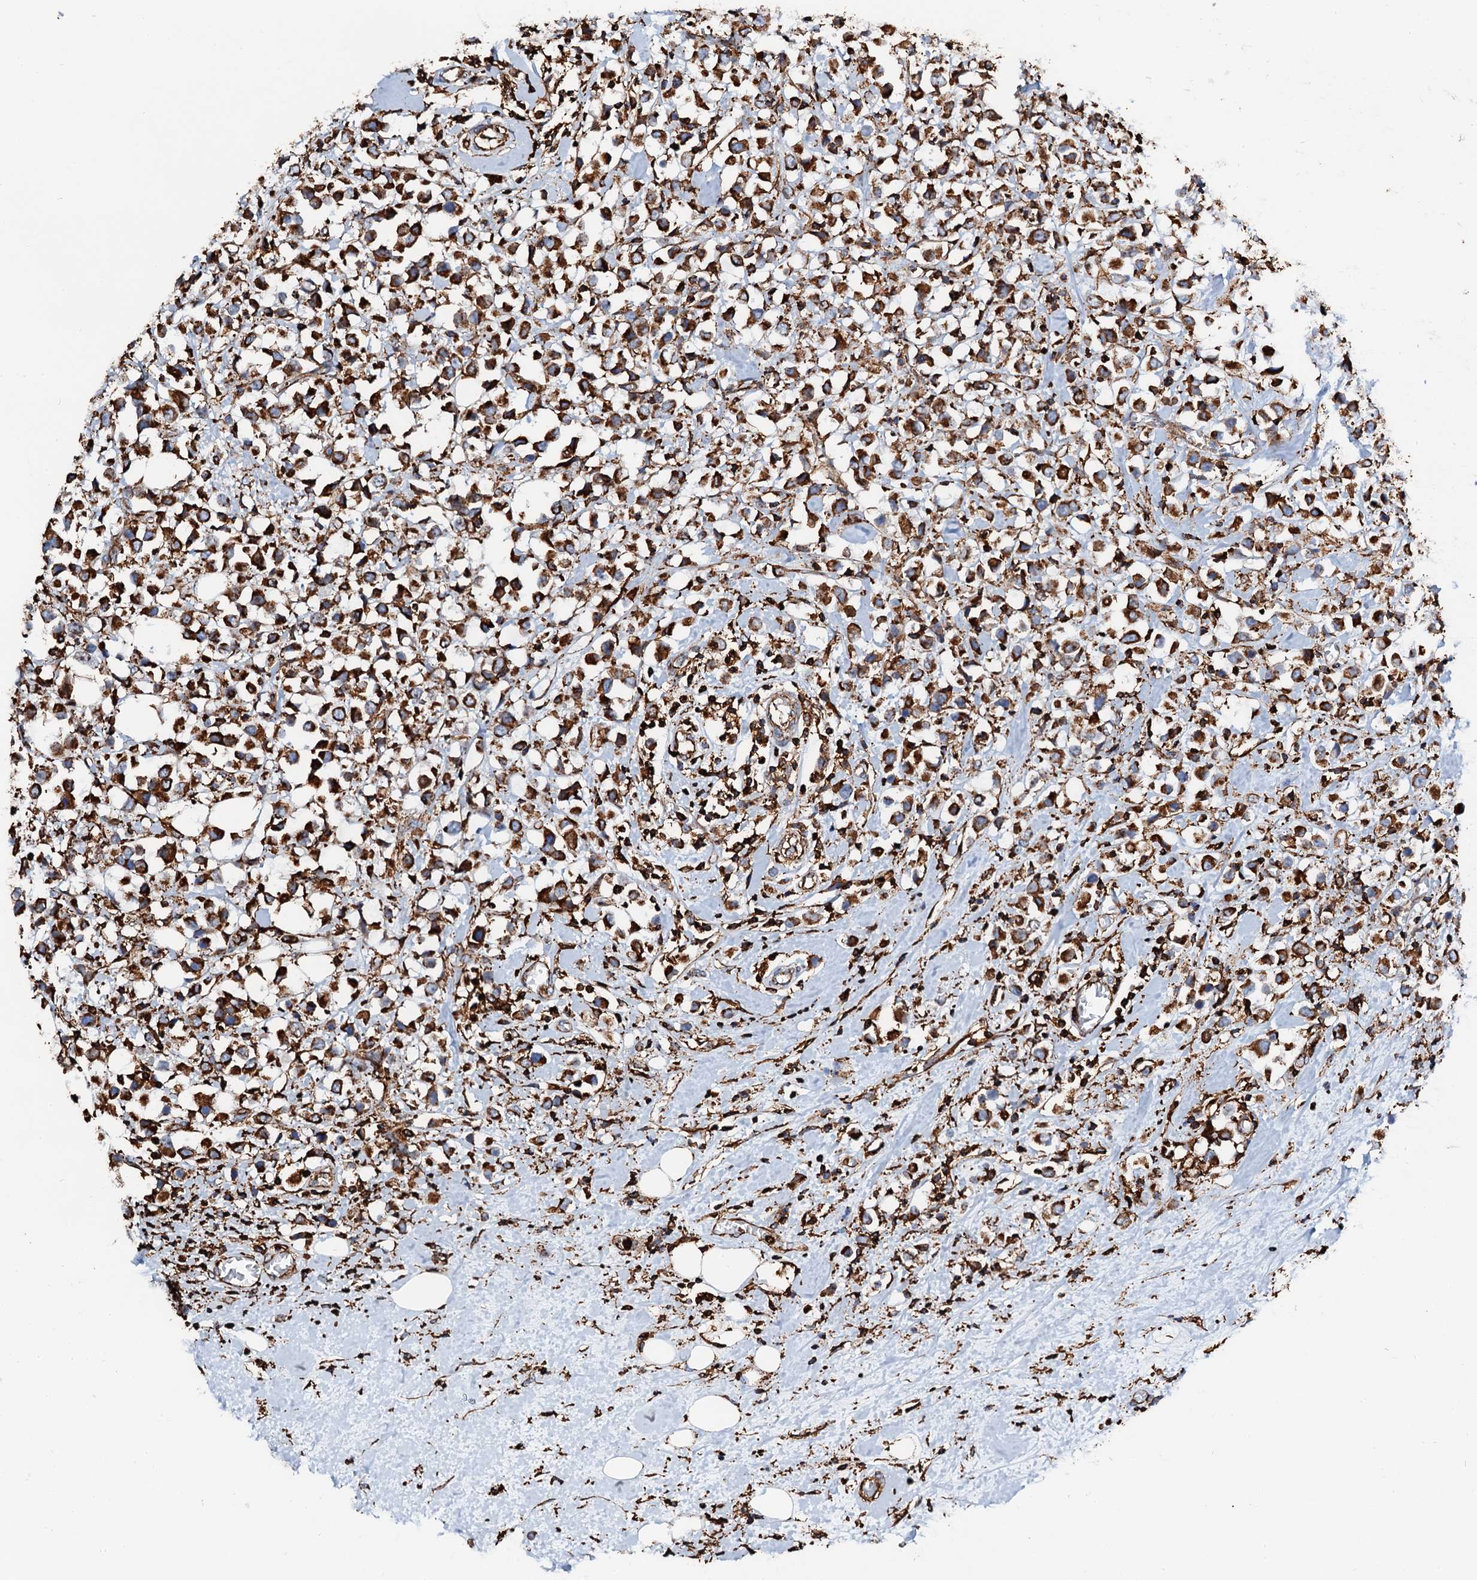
{"staining": {"intensity": "strong", "quantity": ">75%", "location": "cytoplasmic/membranous"}, "tissue": "breast cancer", "cell_type": "Tumor cells", "image_type": "cancer", "snomed": [{"axis": "morphology", "description": "Duct carcinoma"}, {"axis": "topography", "description": "Breast"}], "caption": "IHC (DAB (3,3'-diaminobenzidine)) staining of human breast cancer (invasive ductal carcinoma) shows strong cytoplasmic/membranous protein positivity in approximately >75% of tumor cells. Nuclei are stained in blue.", "gene": "INTS10", "patient": {"sex": "female", "age": 61}}